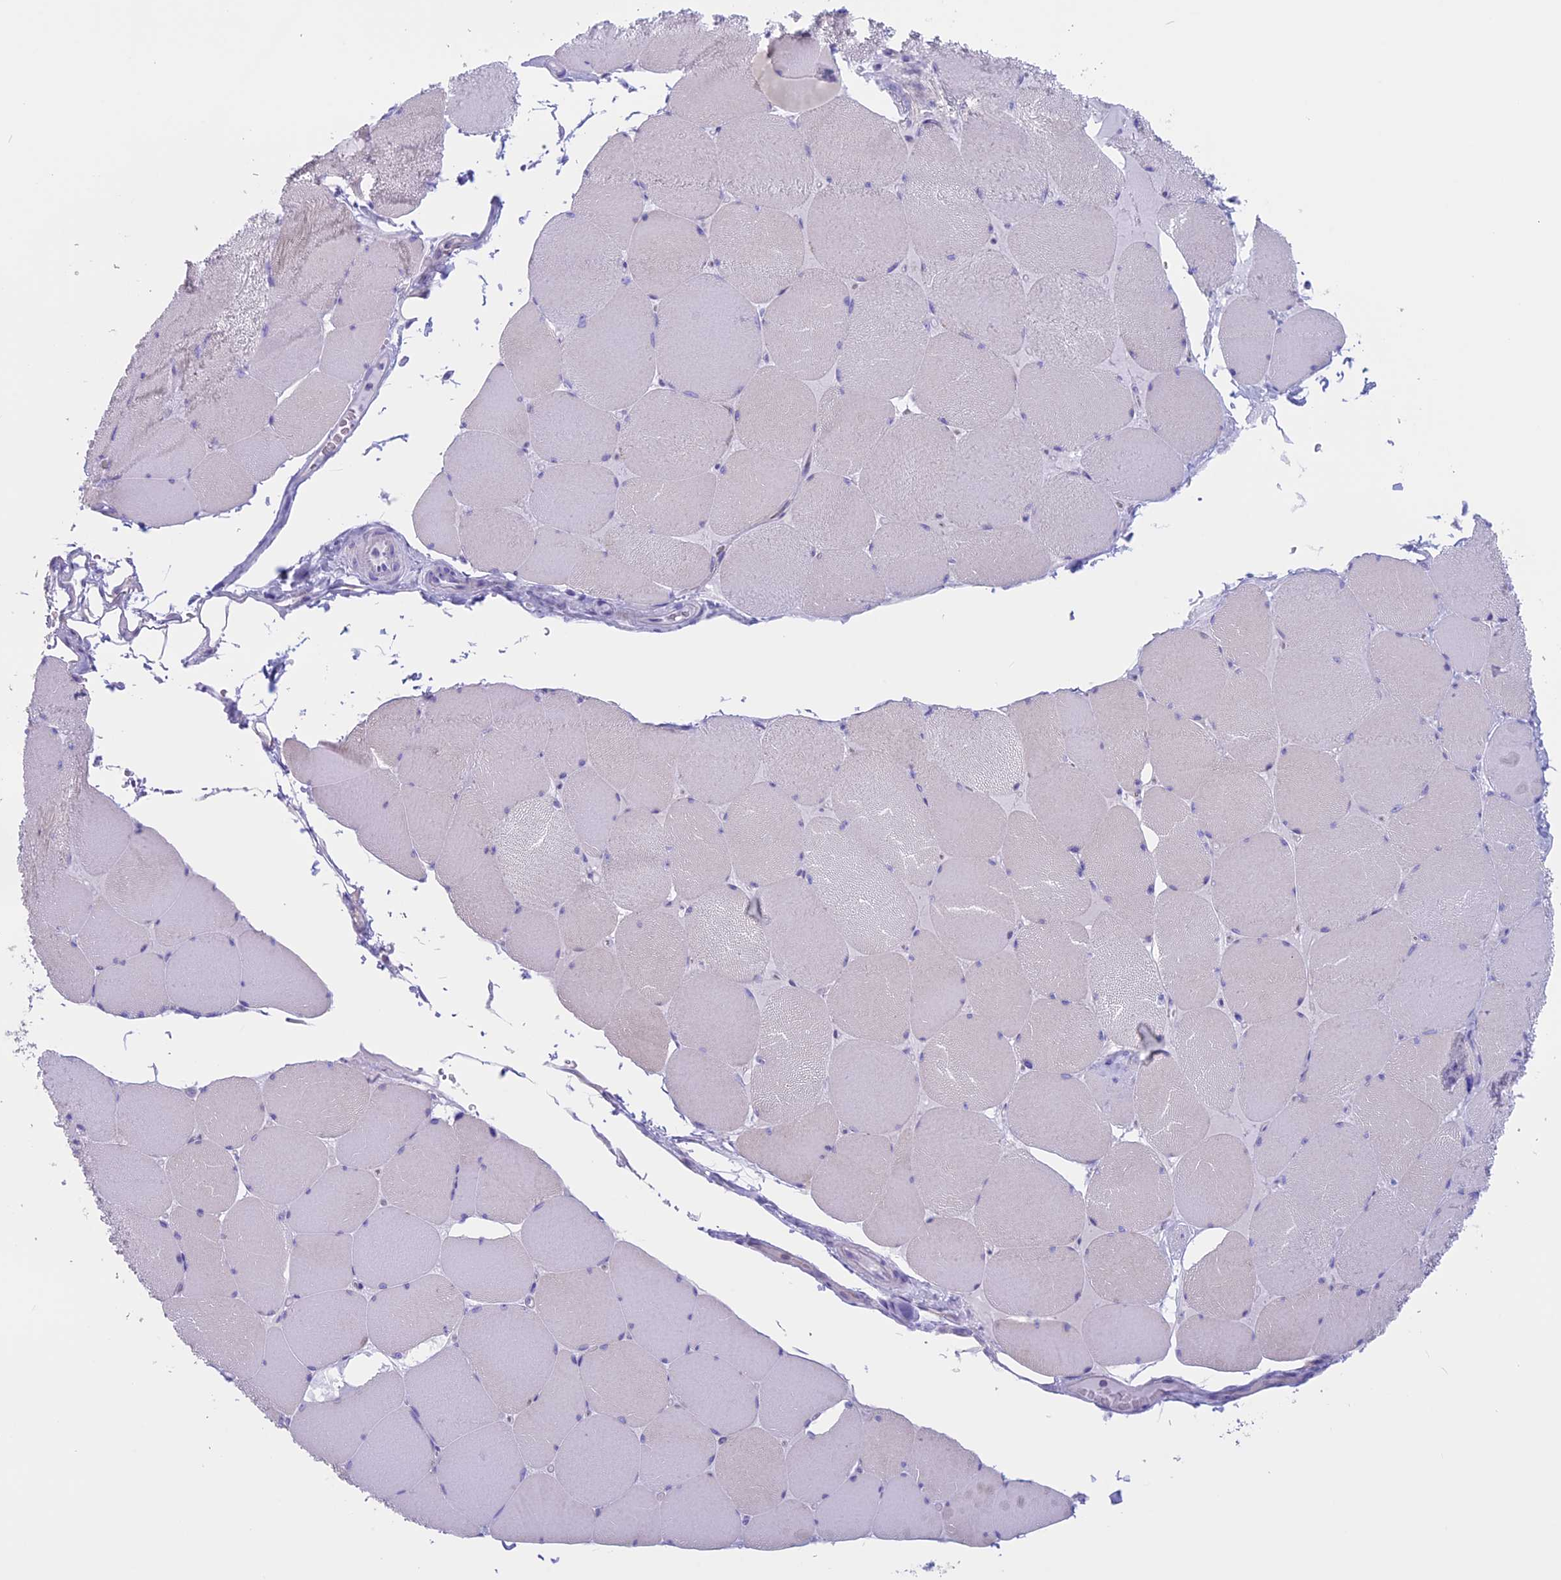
{"staining": {"intensity": "negative", "quantity": "none", "location": "none"}, "tissue": "skeletal muscle", "cell_type": "Myocytes", "image_type": "normal", "snomed": [{"axis": "morphology", "description": "Normal tissue, NOS"}, {"axis": "topography", "description": "Skeletal muscle"}, {"axis": "topography", "description": "Head-Neck"}], "caption": "IHC histopathology image of benign skeletal muscle: human skeletal muscle stained with DAB displays no significant protein expression in myocytes. The staining was performed using DAB (3,3'-diaminobenzidine) to visualize the protein expression in brown, while the nuclei were stained in blue with hematoxylin (Magnification: 20x).", "gene": "RP1", "patient": {"sex": "male", "age": 66}}